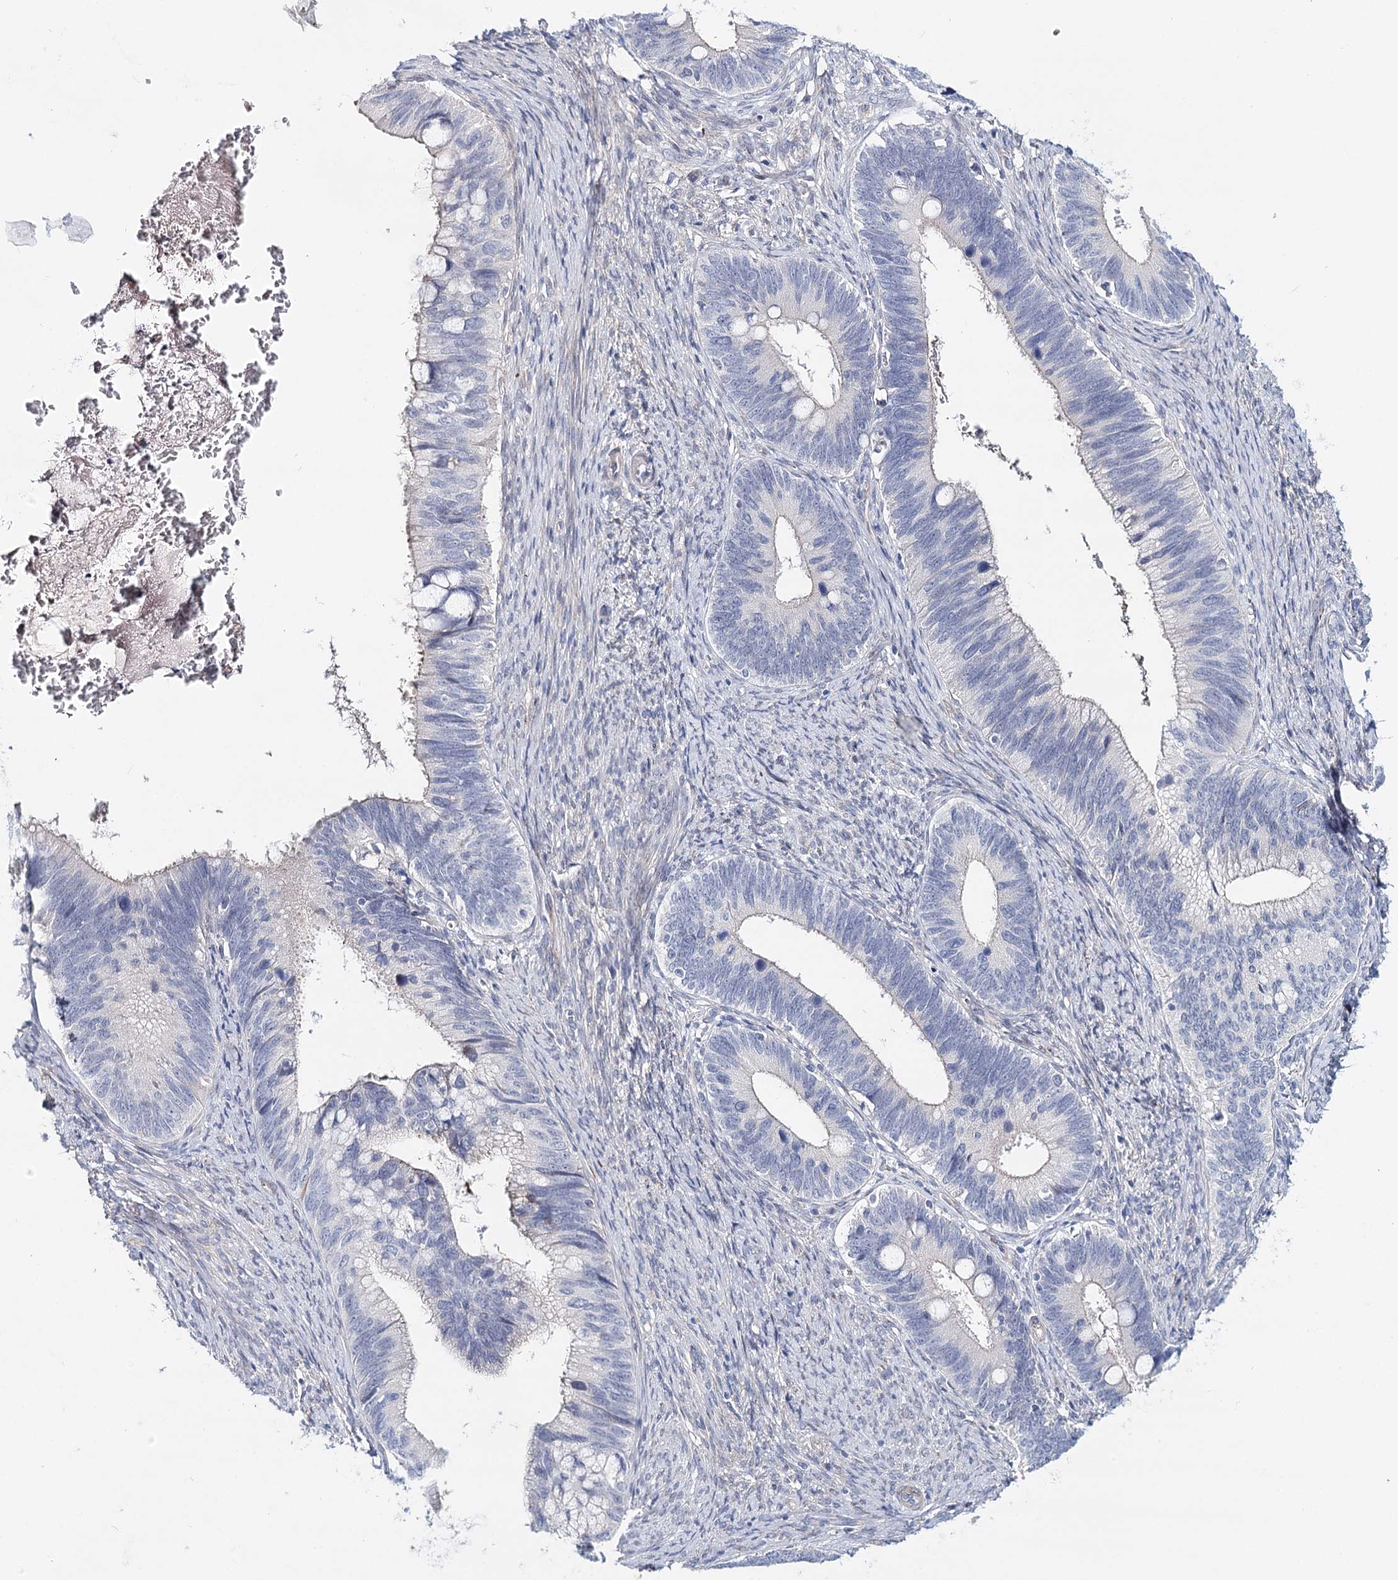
{"staining": {"intensity": "negative", "quantity": "none", "location": "none"}, "tissue": "cervical cancer", "cell_type": "Tumor cells", "image_type": "cancer", "snomed": [{"axis": "morphology", "description": "Adenocarcinoma, NOS"}, {"axis": "topography", "description": "Cervix"}], "caption": "Tumor cells are negative for brown protein staining in cervical adenocarcinoma.", "gene": "TEX12", "patient": {"sex": "female", "age": 42}}